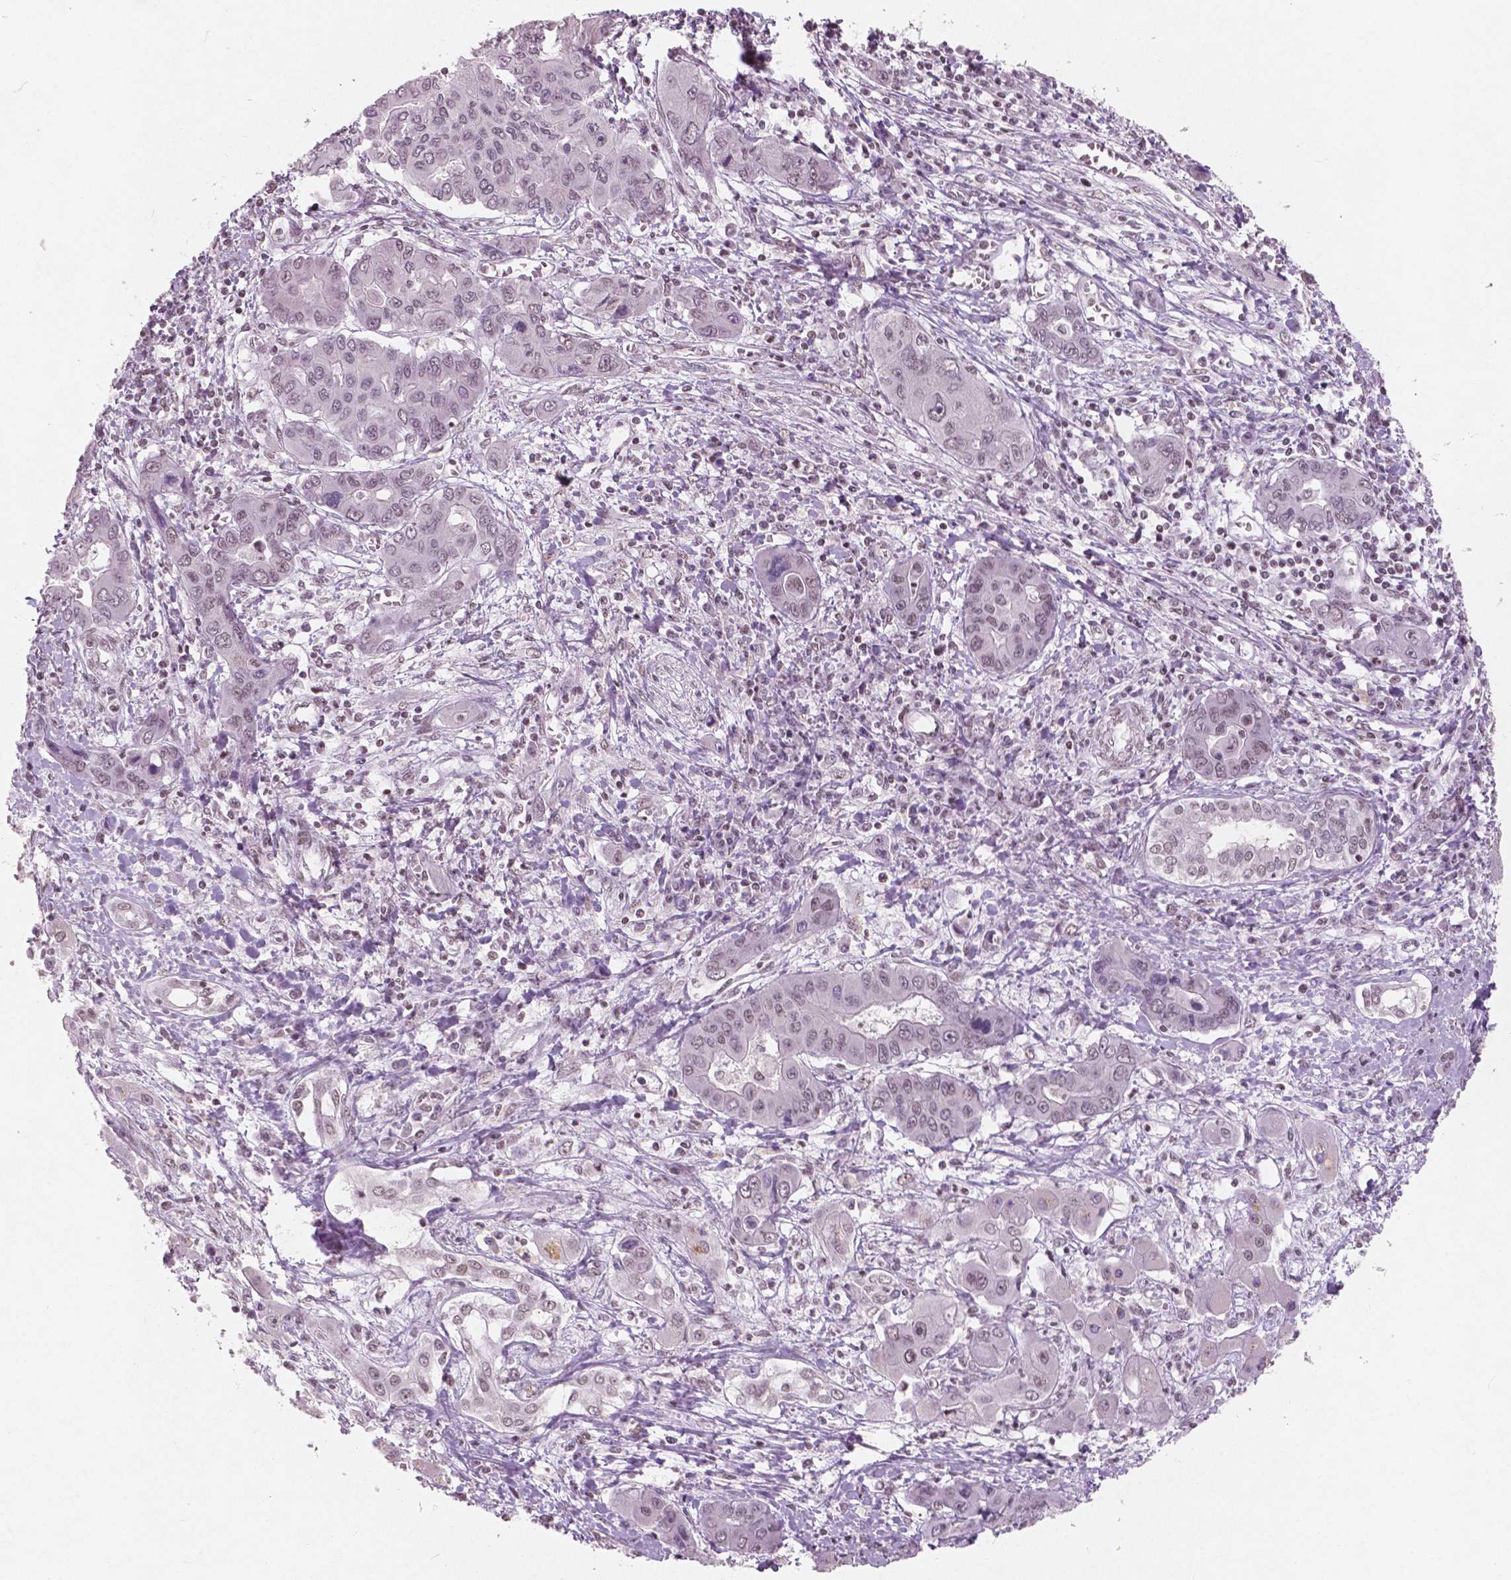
{"staining": {"intensity": "weak", "quantity": "<25%", "location": "nuclear"}, "tissue": "liver cancer", "cell_type": "Tumor cells", "image_type": "cancer", "snomed": [{"axis": "morphology", "description": "Cholangiocarcinoma"}, {"axis": "topography", "description": "Liver"}], "caption": "DAB (3,3'-diaminobenzidine) immunohistochemical staining of human liver cancer demonstrates no significant positivity in tumor cells.", "gene": "BRD4", "patient": {"sex": "male", "age": 67}}